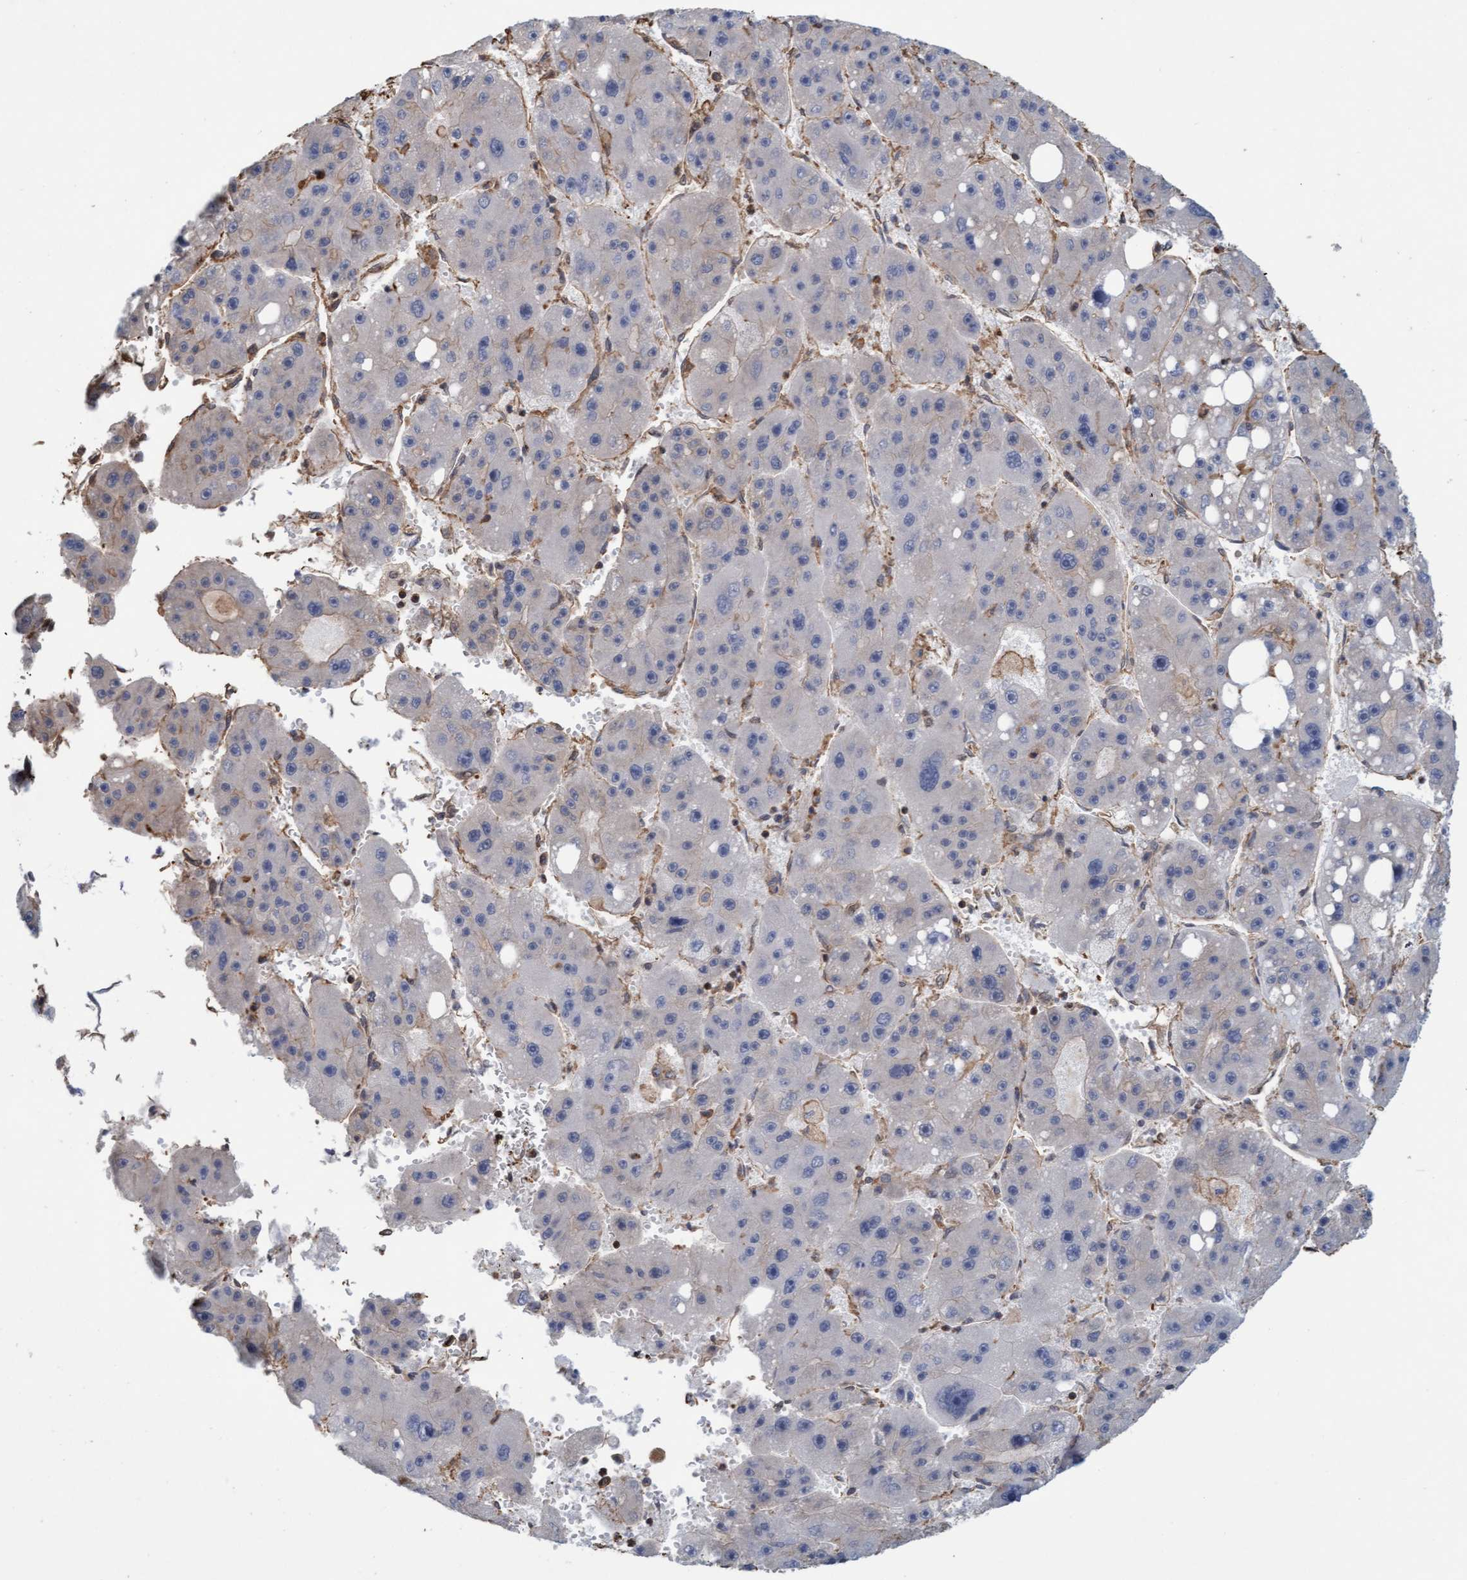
{"staining": {"intensity": "negative", "quantity": "none", "location": "none"}, "tissue": "liver cancer", "cell_type": "Tumor cells", "image_type": "cancer", "snomed": [{"axis": "morphology", "description": "Carcinoma, Hepatocellular, NOS"}, {"axis": "topography", "description": "Liver"}], "caption": "Liver cancer was stained to show a protein in brown. There is no significant expression in tumor cells.", "gene": "FXR2", "patient": {"sex": "female", "age": 61}}